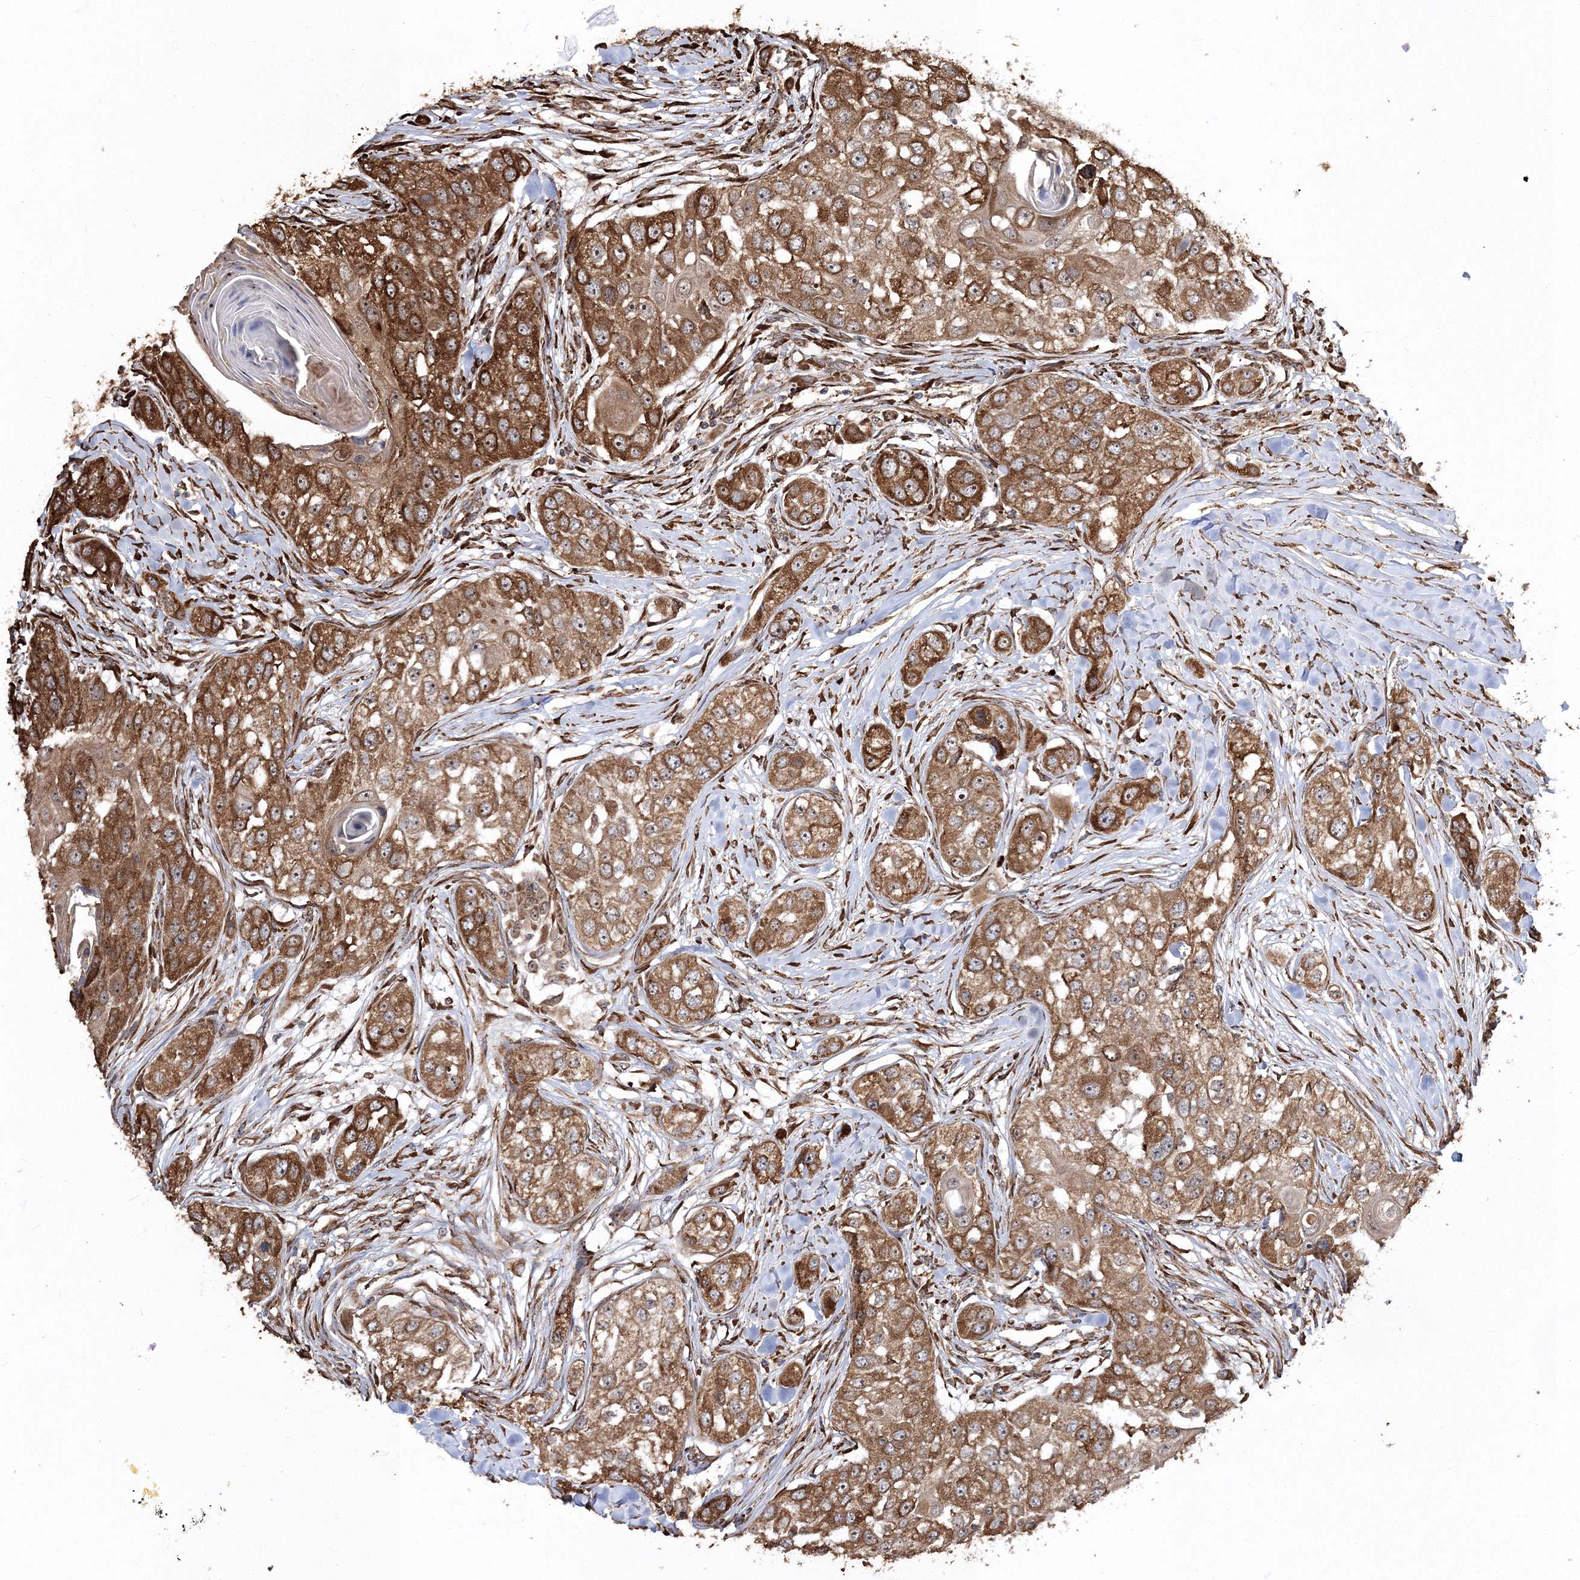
{"staining": {"intensity": "moderate", "quantity": ">75%", "location": "cytoplasmic/membranous"}, "tissue": "head and neck cancer", "cell_type": "Tumor cells", "image_type": "cancer", "snomed": [{"axis": "morphology", "description": "Normal tissue, NOS"}, {"axis": "morphology", "description": "Squamous cell carcinoma, NOS"}, {"axis": "topography", "description": "Skeletal muscle"}, {"axis": "topography", "description": "Head-Neck"}], "caption": "Squamous cell carcinoma (head and neck) was stained to show a protein in brown. There is medium levels of moderate cytoplasmic/membranous positivity in approximately >75% of tumor cells.", "gene": "SCRN3", "patient": {"sex": "male", "age": 51}}